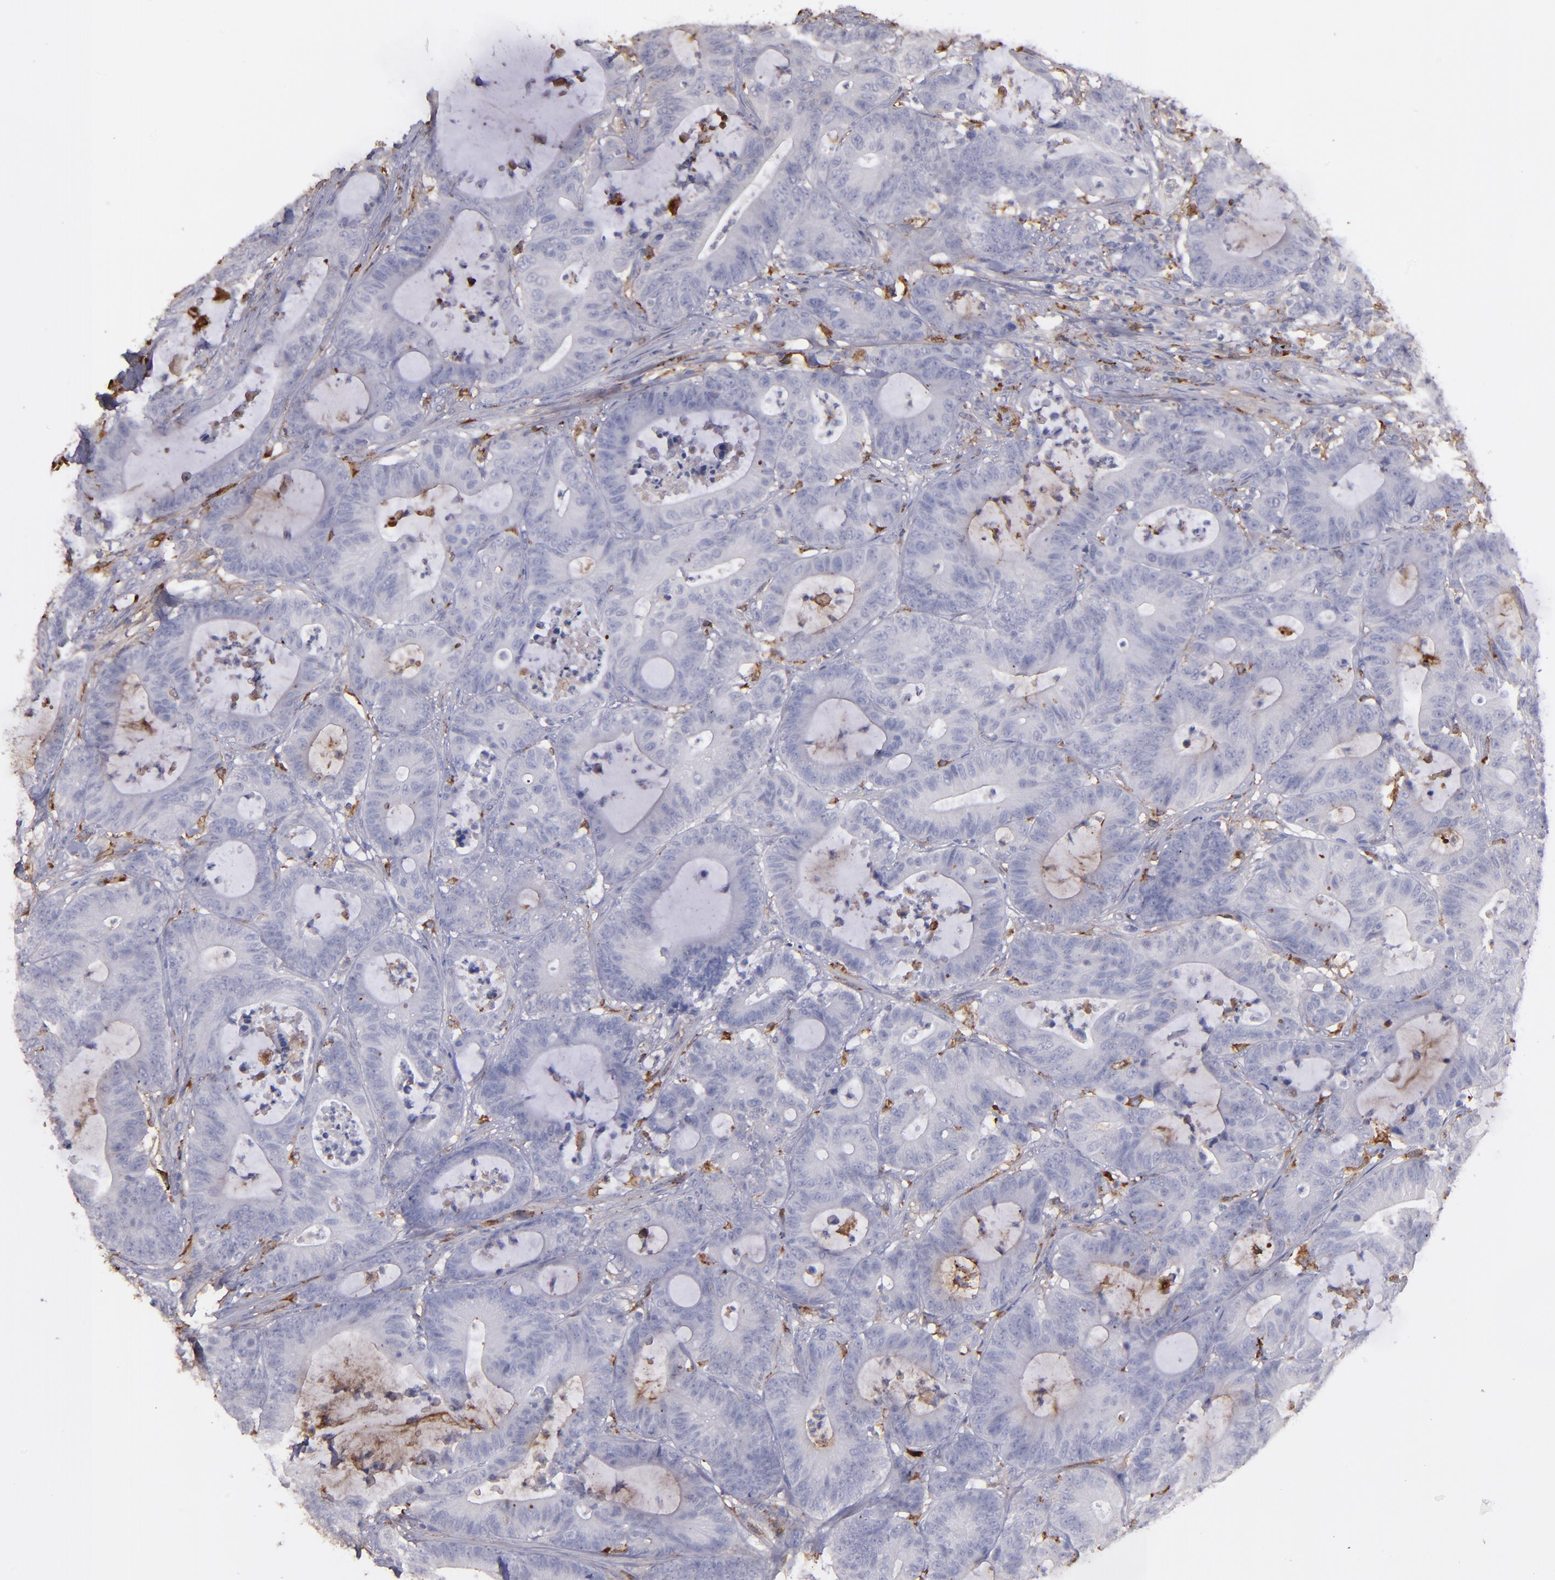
{"staining": {"intensity": "negative", "quantity": "none", "location": "none"}, "tissue": "colorectal cancer", "cell_type": "Tumor cells", "image_type": "cancer", "snomed": [{"axis": "morphology", "description": "Adenocarcinoma, NOS"}, {"axis": "topography", "description": "Colon"}], "caption": "IHC image of human colorectal cancer (adenocarcinoma) stained for a protein (brown), which shows no staining in tumor cells.", "gene": "C1QA", "patient": {"sex": "female", "age": 84}}